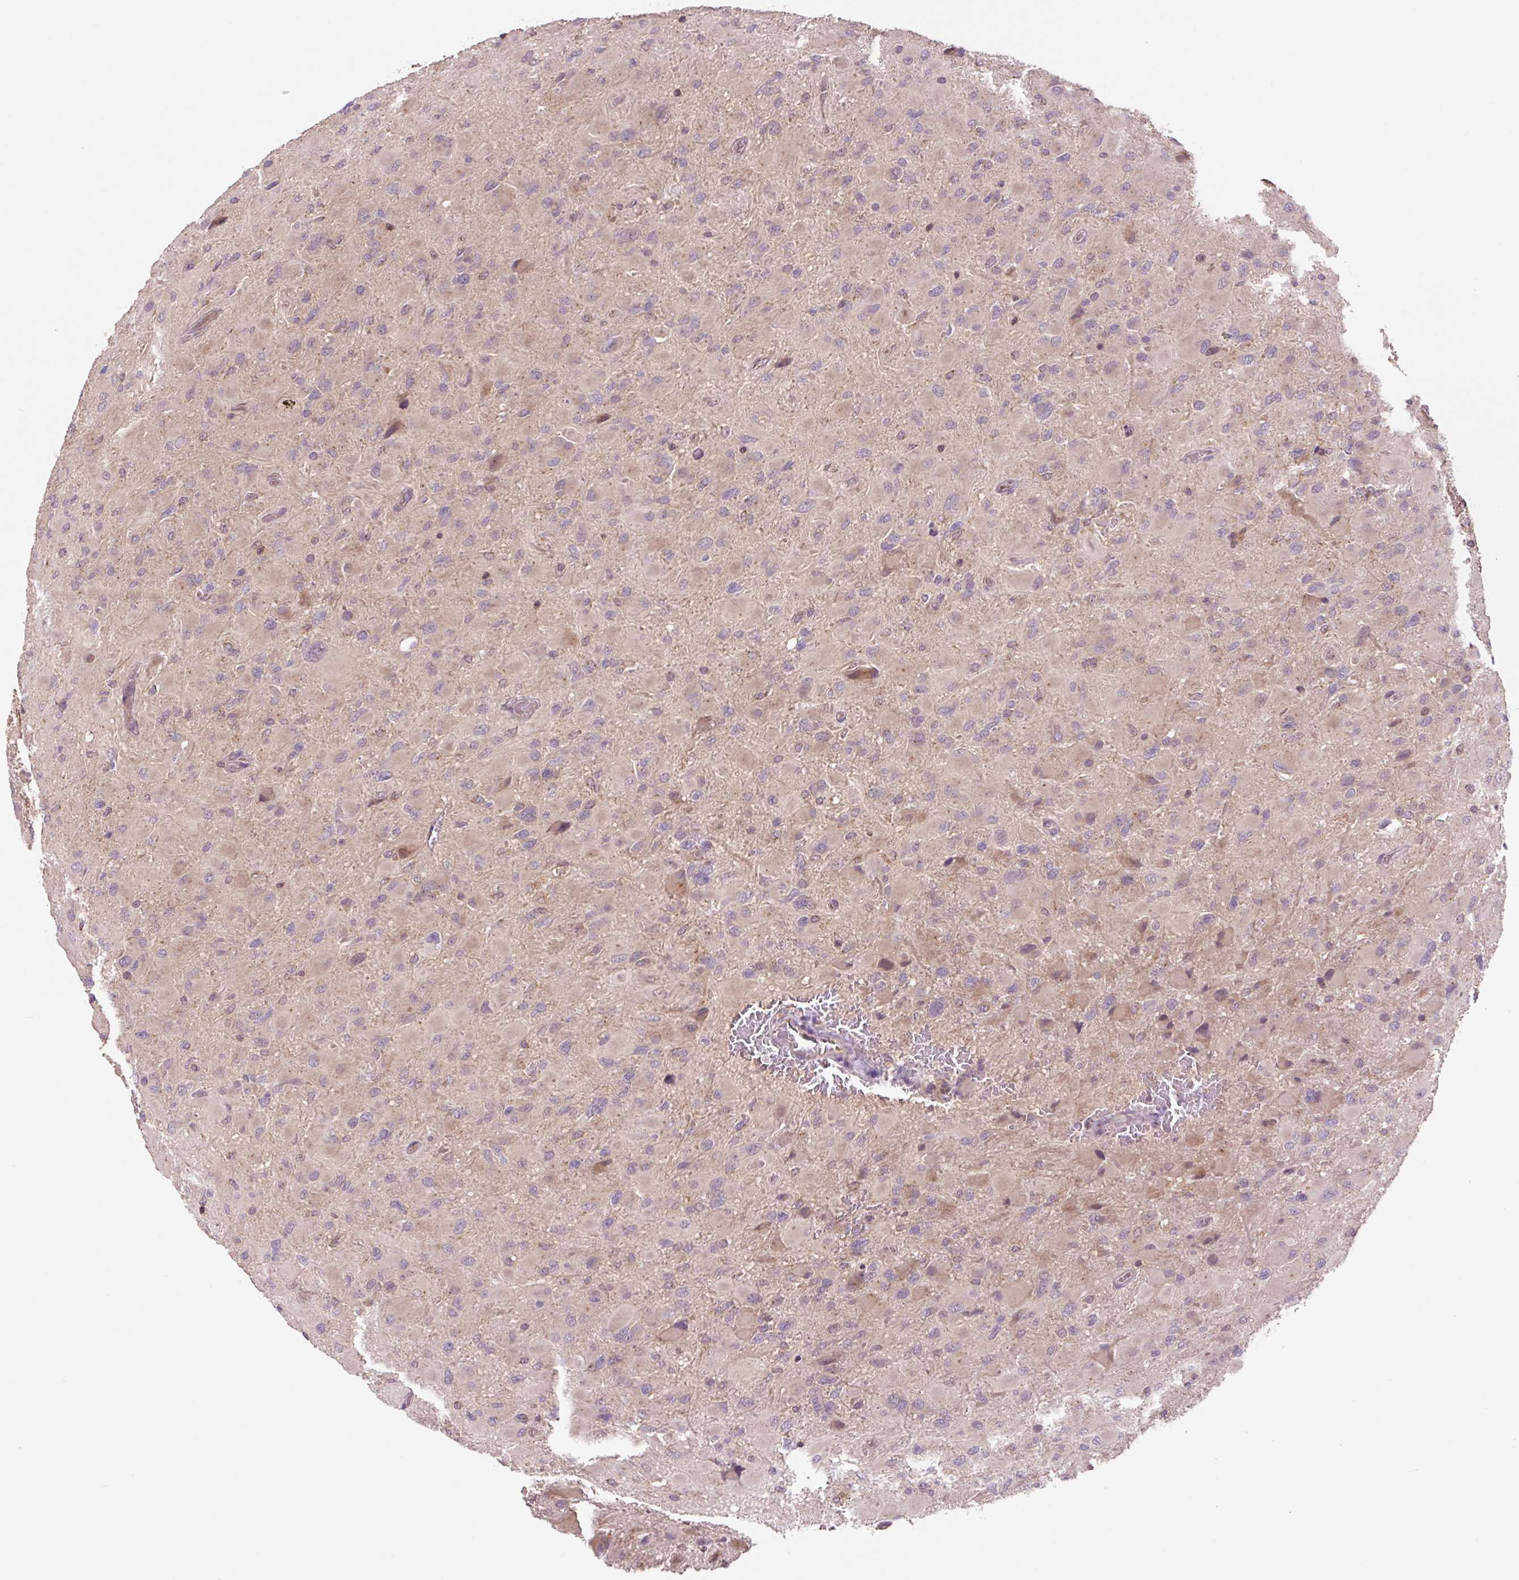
{"staining": {"intensity": "negative", "quantity": "none", "location": "none"}, "tissue": "glioma", "cell_type": "Tumor cells", "image_type": "cancer", "snomed": [{"axis": "morphology", "description": "Glioma, malignant, High grade"}, {"axis": "topography", "description": "Cerebral cortex"}], "caption": "Malignant glioma (high-grade) was stained to show a protein in brown. There is no significant expression in tumor cells.", "gene": "MMS19", "patient": {"sex": "female", "age": 36}}